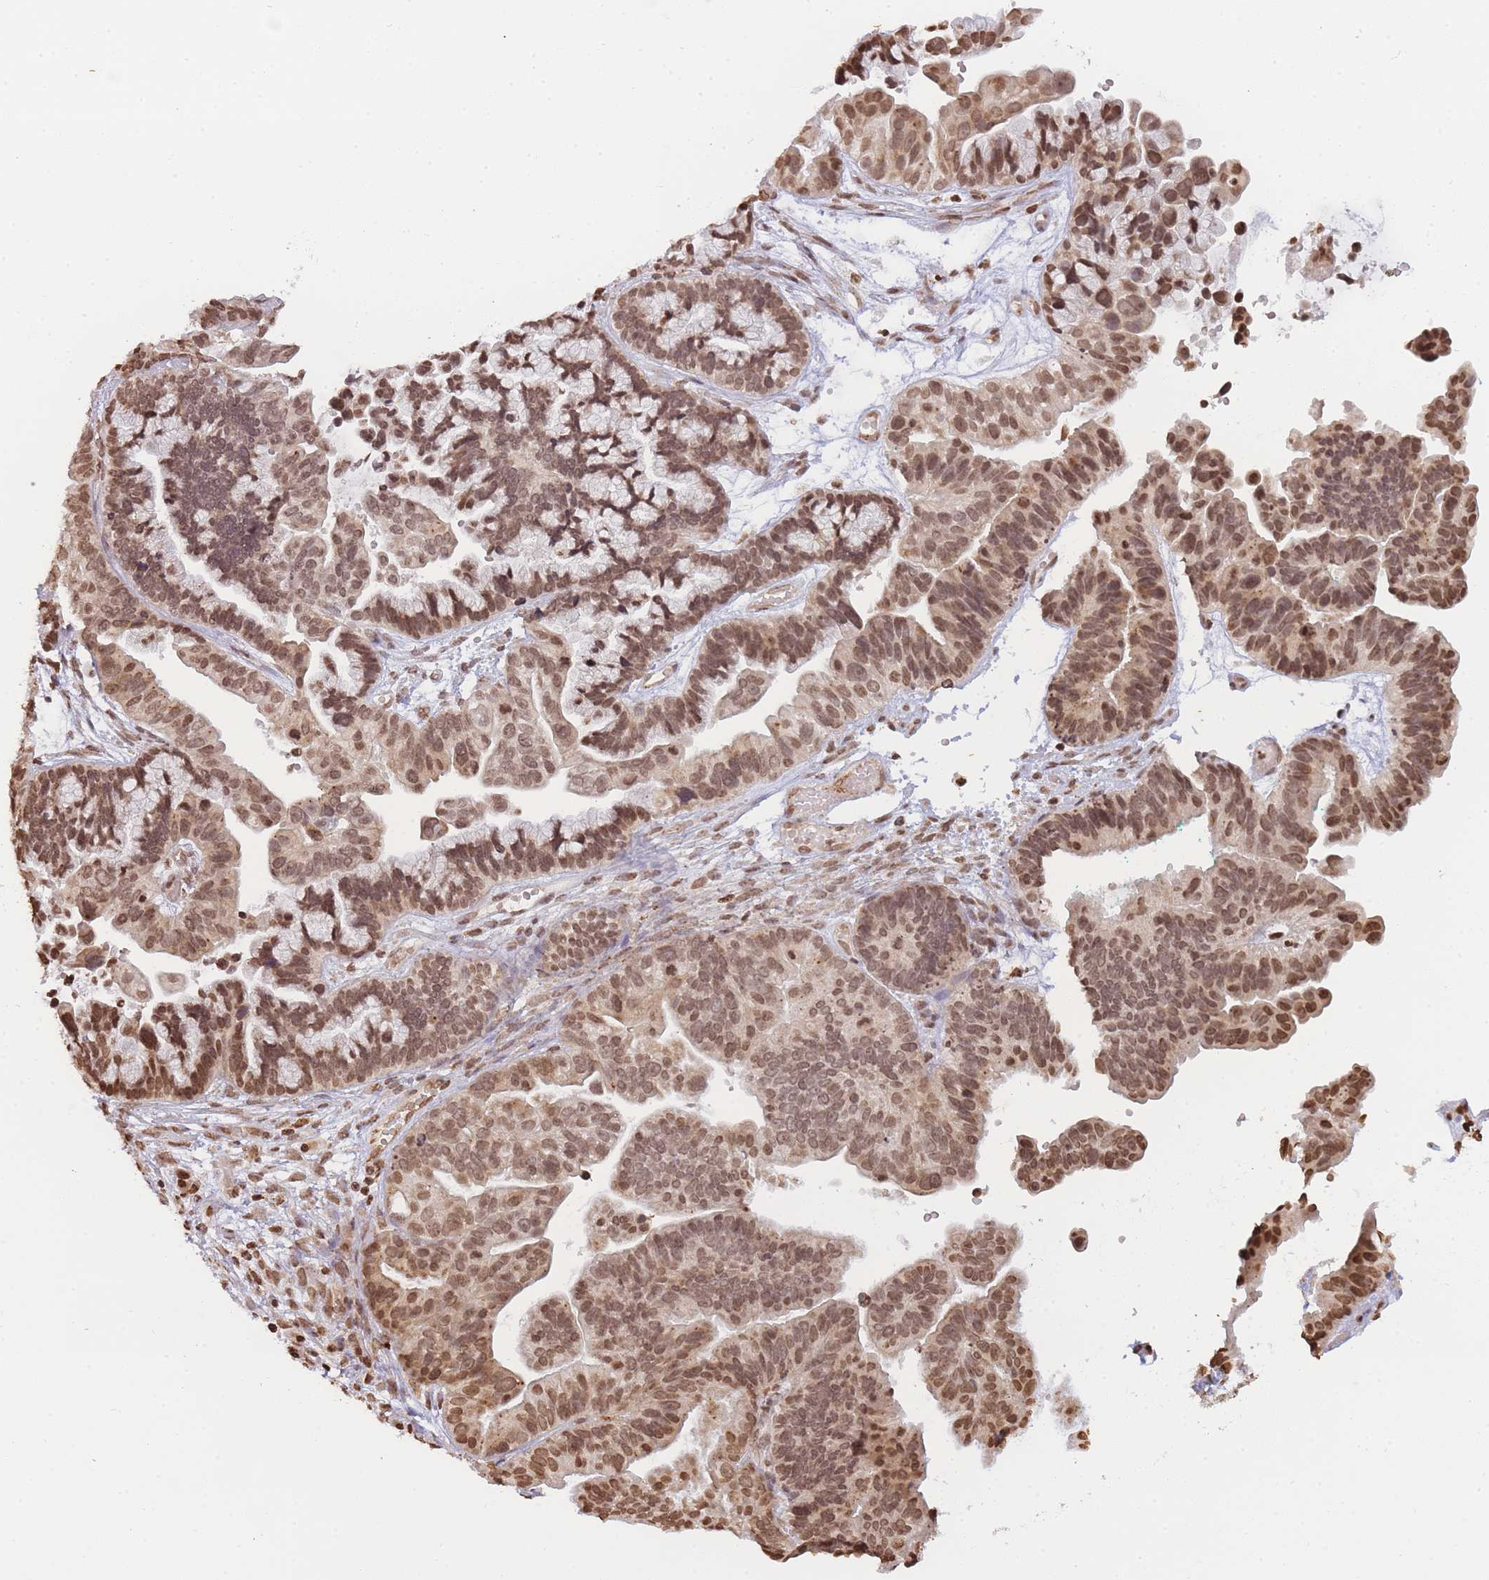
{"staining": {"intensity": "moderate", "quantity": ">75%", "location": "nuclear"}, "tissue": "ovarian cancer", "cell_type": "Tumor cells", "image_type": "cancer", "snomed": [{"axis": "morphology", "description": "Cystadenocarcinoma, serous, NOS"}, {"axis": "topography", "description": "Ovary"}], "caption": "Brown immunohistochemical staining in human ovarian serous cystadenocarcinoma displays moderate nuclear positivity in approximately >75% of tumor cells. (Stains: DAB (3,3'-diaminobenzidine) in brown, nuclei in blue, Microscopy: brightfield microscopy at high magnification).", "gene": "WWTR1", "patient": {"sex": "female", "age": 56}}